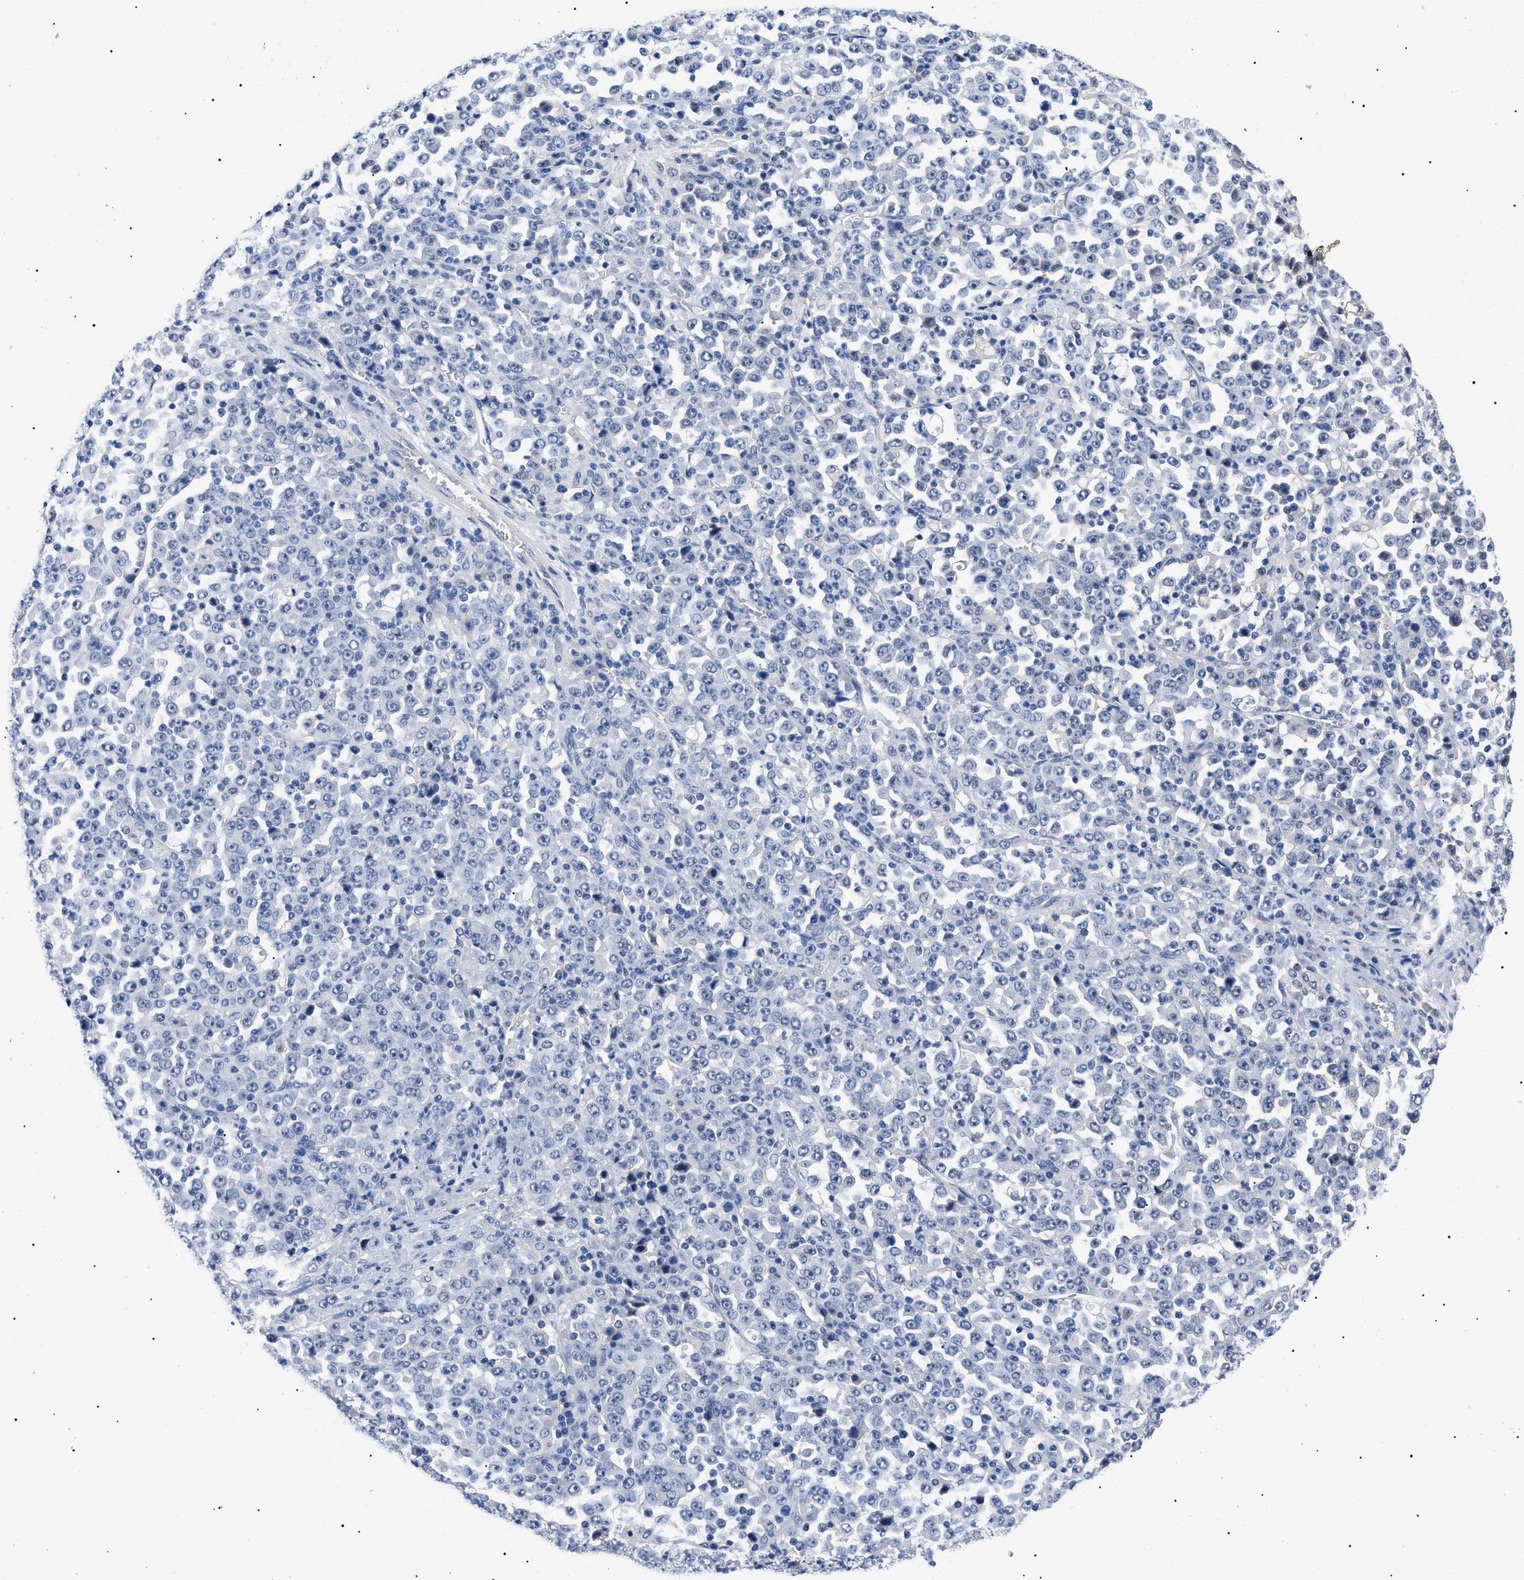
{"staining": {"intensity": "negative", "quantity": "none", "location": "none"}, "tissue": "stomach cancer", "cell_type": "Tumor cells", "image_type": "cancer", "snomed": [{"axis": "morphology", "description": "Normal tissue, NOS"}, {"axis": "morphology", "description": "Adenocarcinoma, NOS"}, {"axis": "topography", "description": "Stomach, upper"}, {"axis": "topography", "description": "Stomach"}], "caption": "The image exhibits no staining of tumor cells in adenocarcinoma (stomach).", "gene": "PRRT2", "patient": {"sex": "male", "age": 59}}